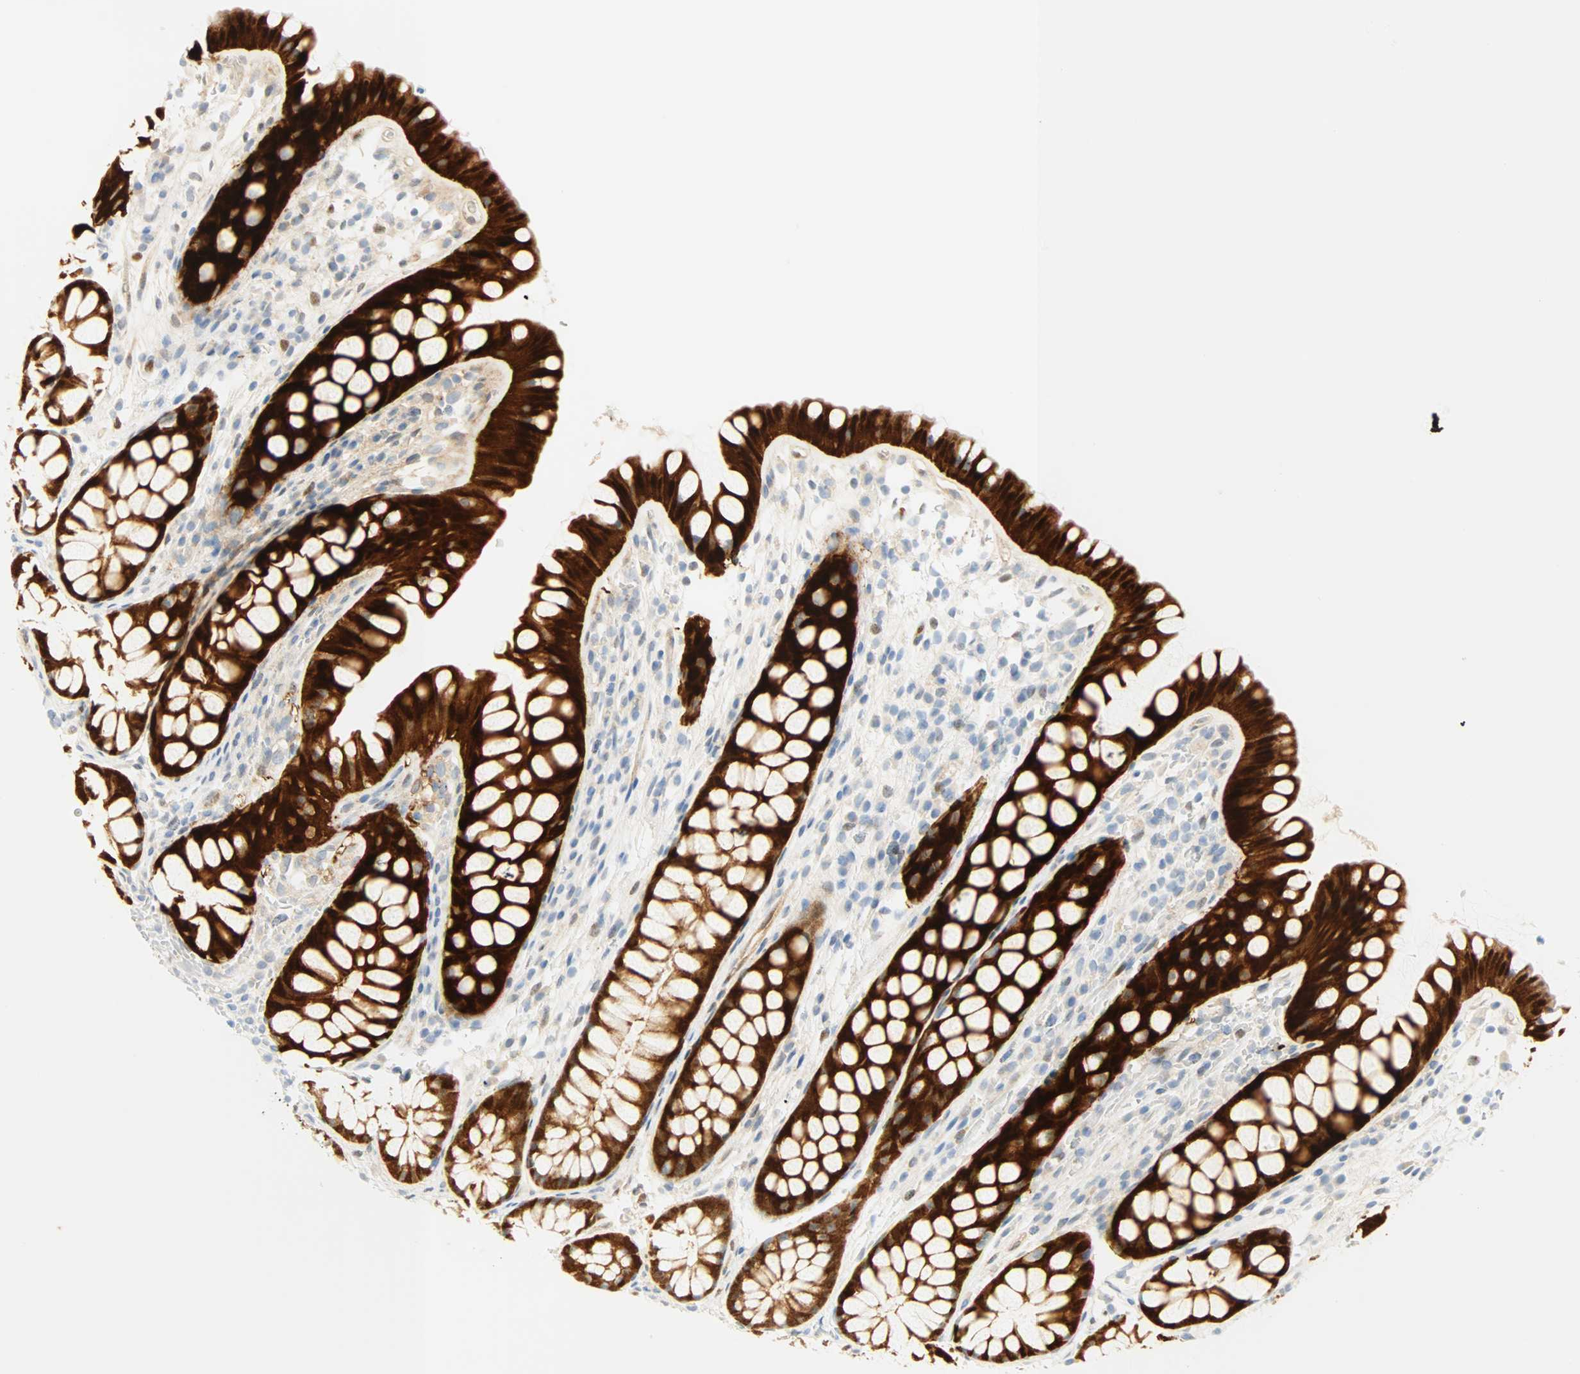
{"staining": {"intensity": "negative", "quantity": "none", "location": "none"}, "tissue": "colon", "cell_type": "Endothelial cells", "image_type": "normal", "snomed": [{"axis": "morphology", "description": "Normal tissue, NOS"}, {"axis": "topography", "description": "Colon"}], "caption": "Immunohistochemistry histopathology image of normal colon: human colon stained with DAB shows no significant protein staining in endothelial cells. (DAB IHC visualized using brightfield microscopy, high magnification).", "gene": "SELENBP1", "patient": {"sex": "female", "age": 55}}